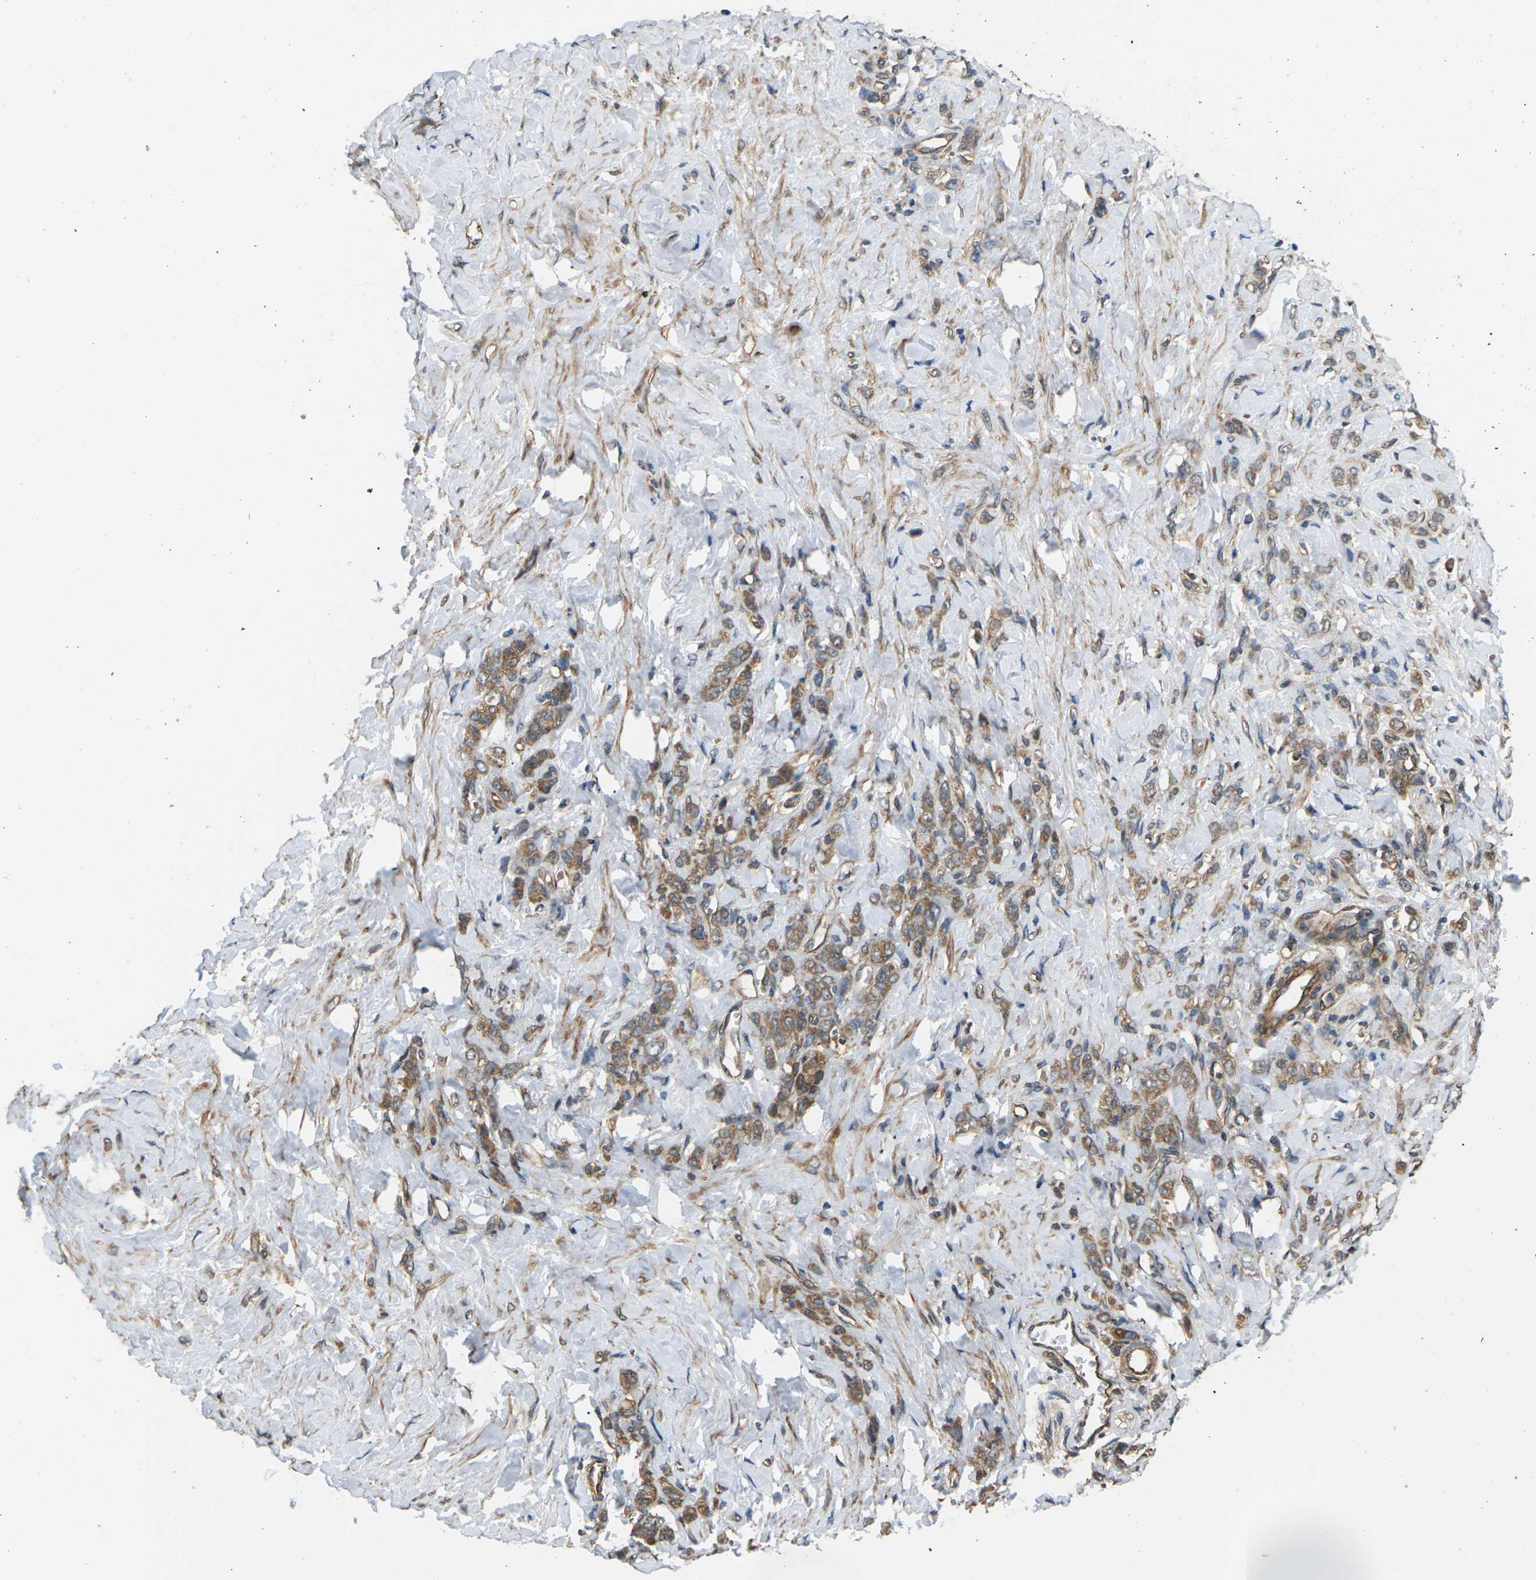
{"staining": {"intensity": "moderate", "quantity": ">75%", "location": "cytoplasmic/membranous"}, "tissue": "stomach cancer", "cell_type": "Tumor cells", "image_type": "cancer", "snomed": [{"axis": "morphology", "description": "Adenocarcinoma, NOS"}, {"axis": "topography", "description": "Stomach"}], "caption": "Immunohistochemistry (IHC) histopathology image of stomach adenocarcinoma stained for a protein (brown), which reveals medium levels of moderate cytoplasmic/membranous expression in about >75% of tumor cells.", "gene": "NRAS", "patient": {"sex": "male", "age": 82}}